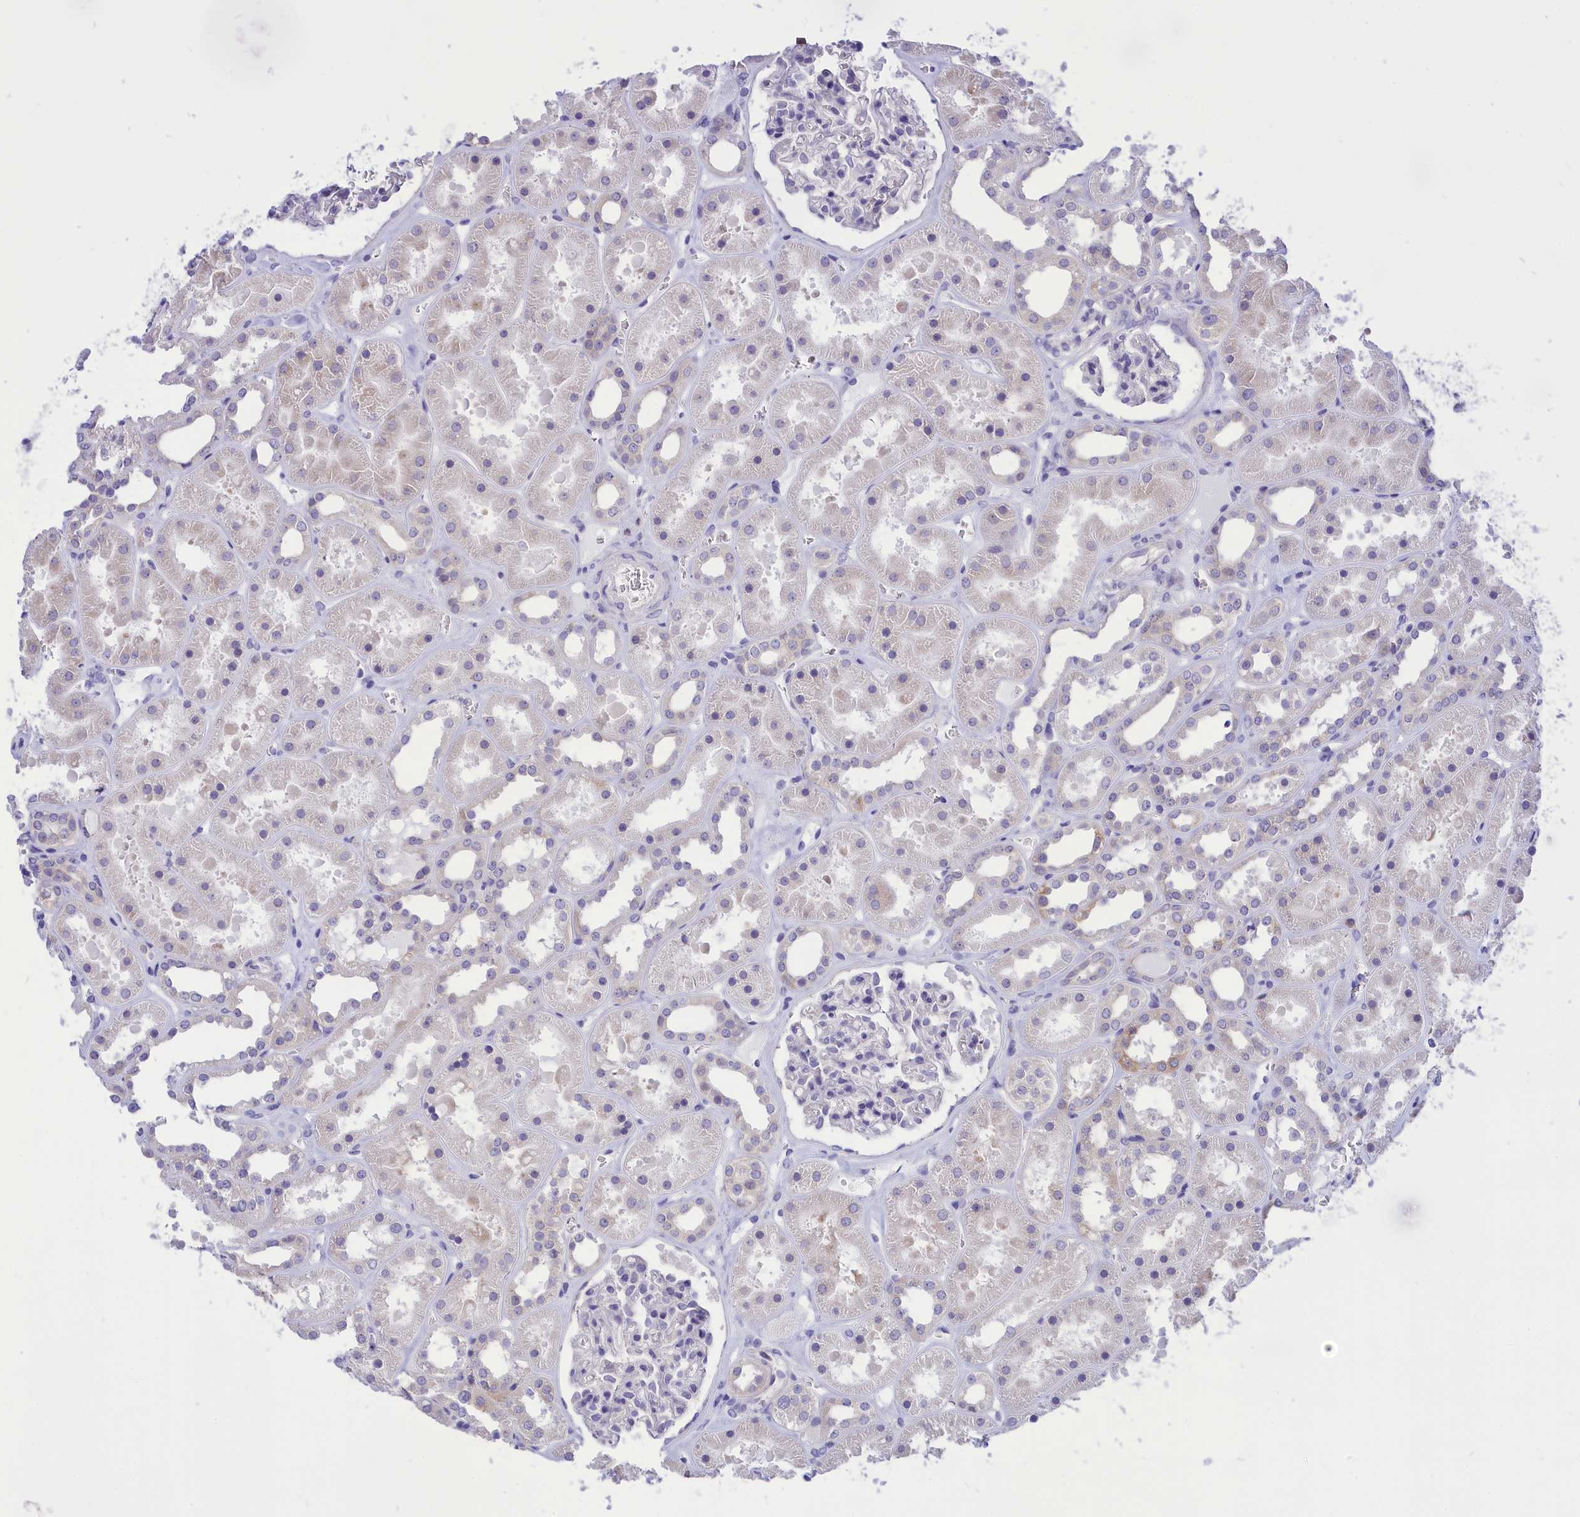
{"staining": {"intensity": "negative", "quantity": "none", "location": "none"}, "tissue": "kidney", "cell_type": "Cells in glomeruli", "image_type": "normal", "snomed": [{"axis": "morphology", "description": "Normal tissue, NOS"}, {"axis": "topography", "description": "Kidney"}], "caption": "High power microscopy image of an immunohistochemistry (IHC) photomicrograph of unremarkable kidney, revealing no significant expression in cells in glomeruli.", "gene": "DCAF16", "patient": {"sex": "female", "age": 41}}